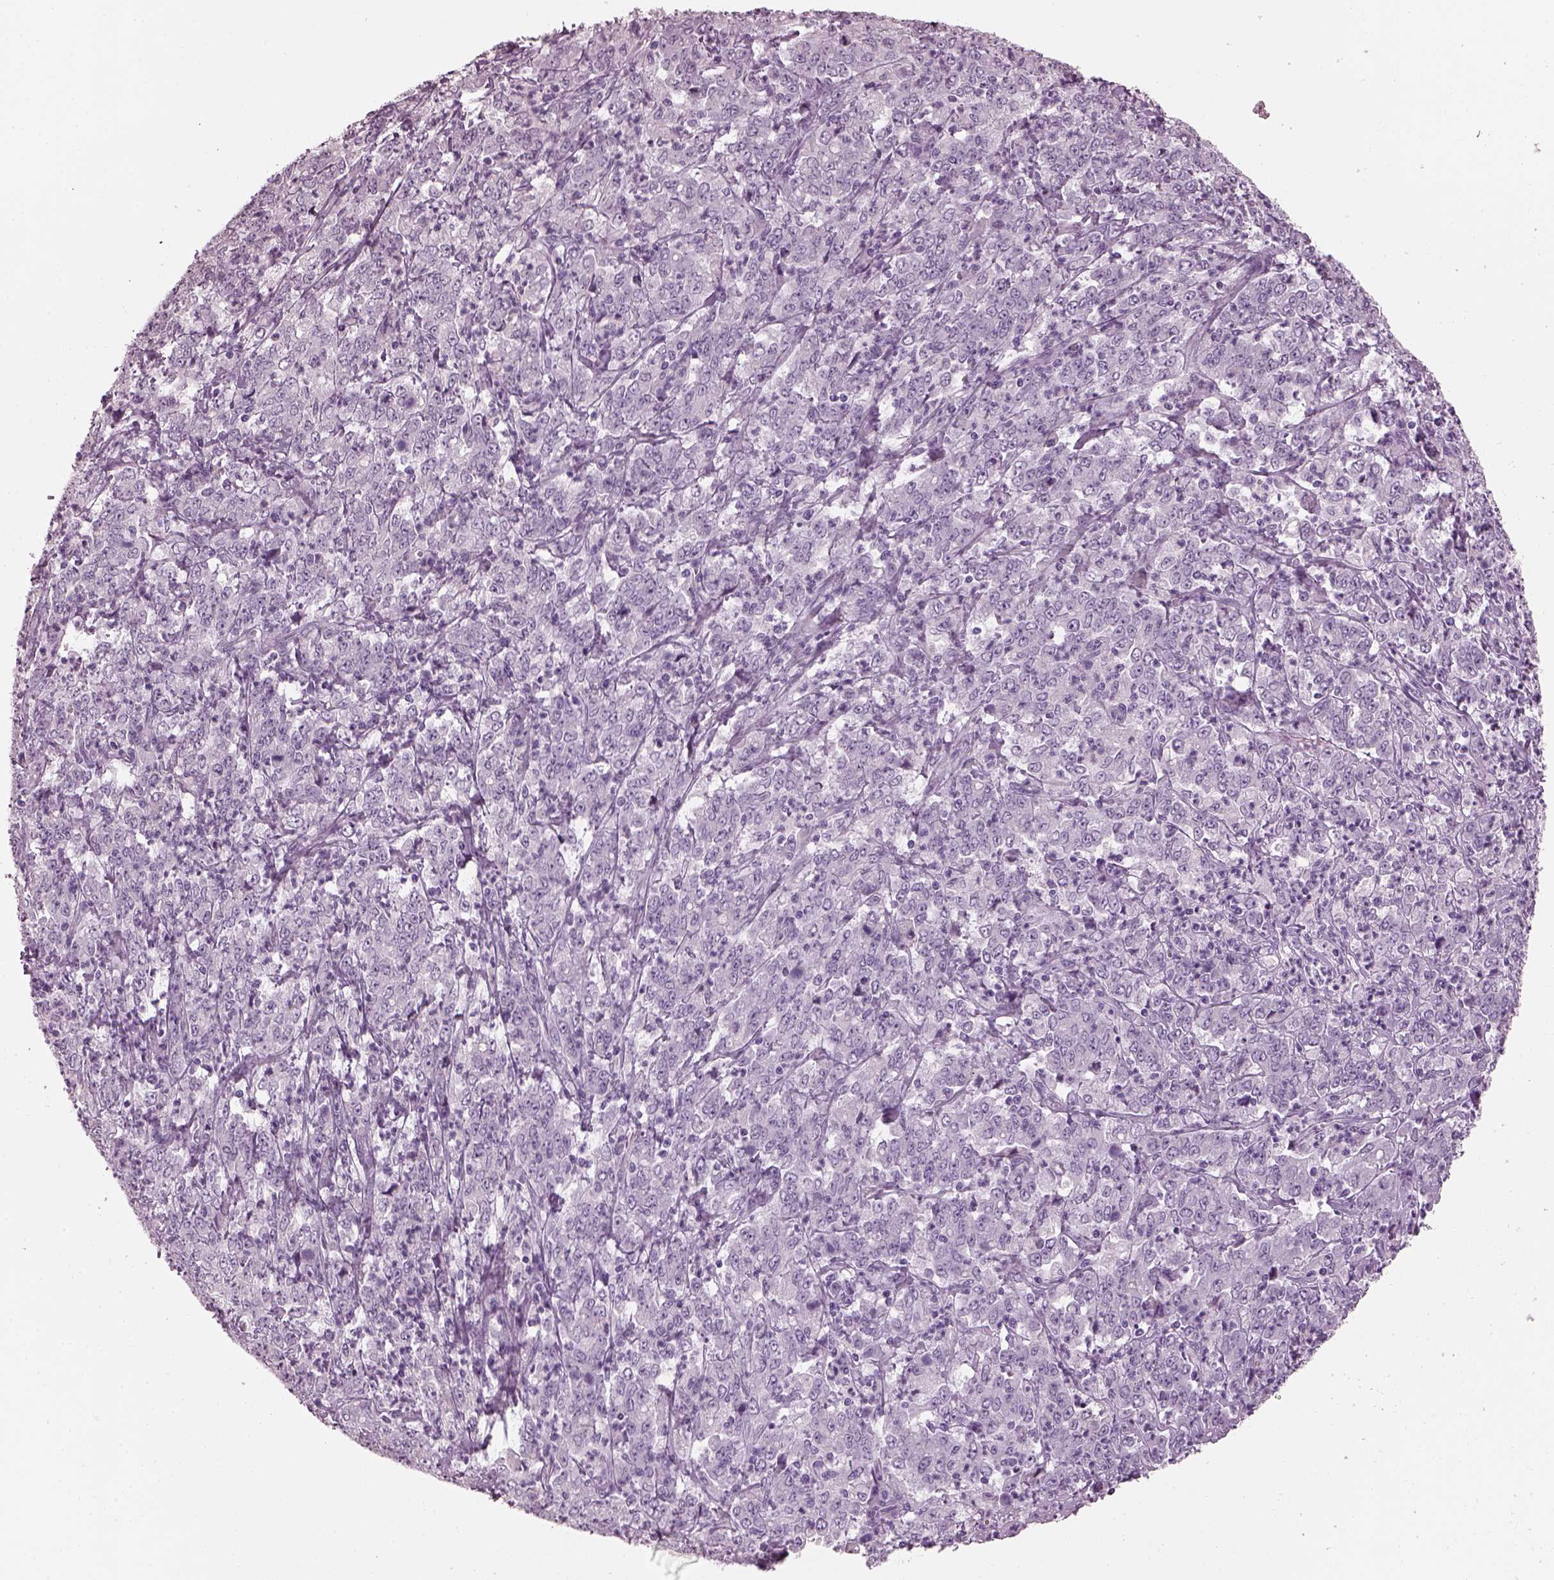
{"staining": {"intensity": "negative", "quantity": "none", "location": "none"}, "tissue": "stomach cancer", "cell_type": "Tumor cells", "image_type": "cancer", "snomed": [{"axis": "morphology", "description": "Adenocarcinoma, NOS"}, {"axis": "topography", "description": "Stomach, lower"}], "caption": "The photomicrograph demonstrates no significant expression in tumor cells of adenocarcinoma (stomach).", "gene": "HYDIN", "patient": {"sex": "female", "age": 71}}